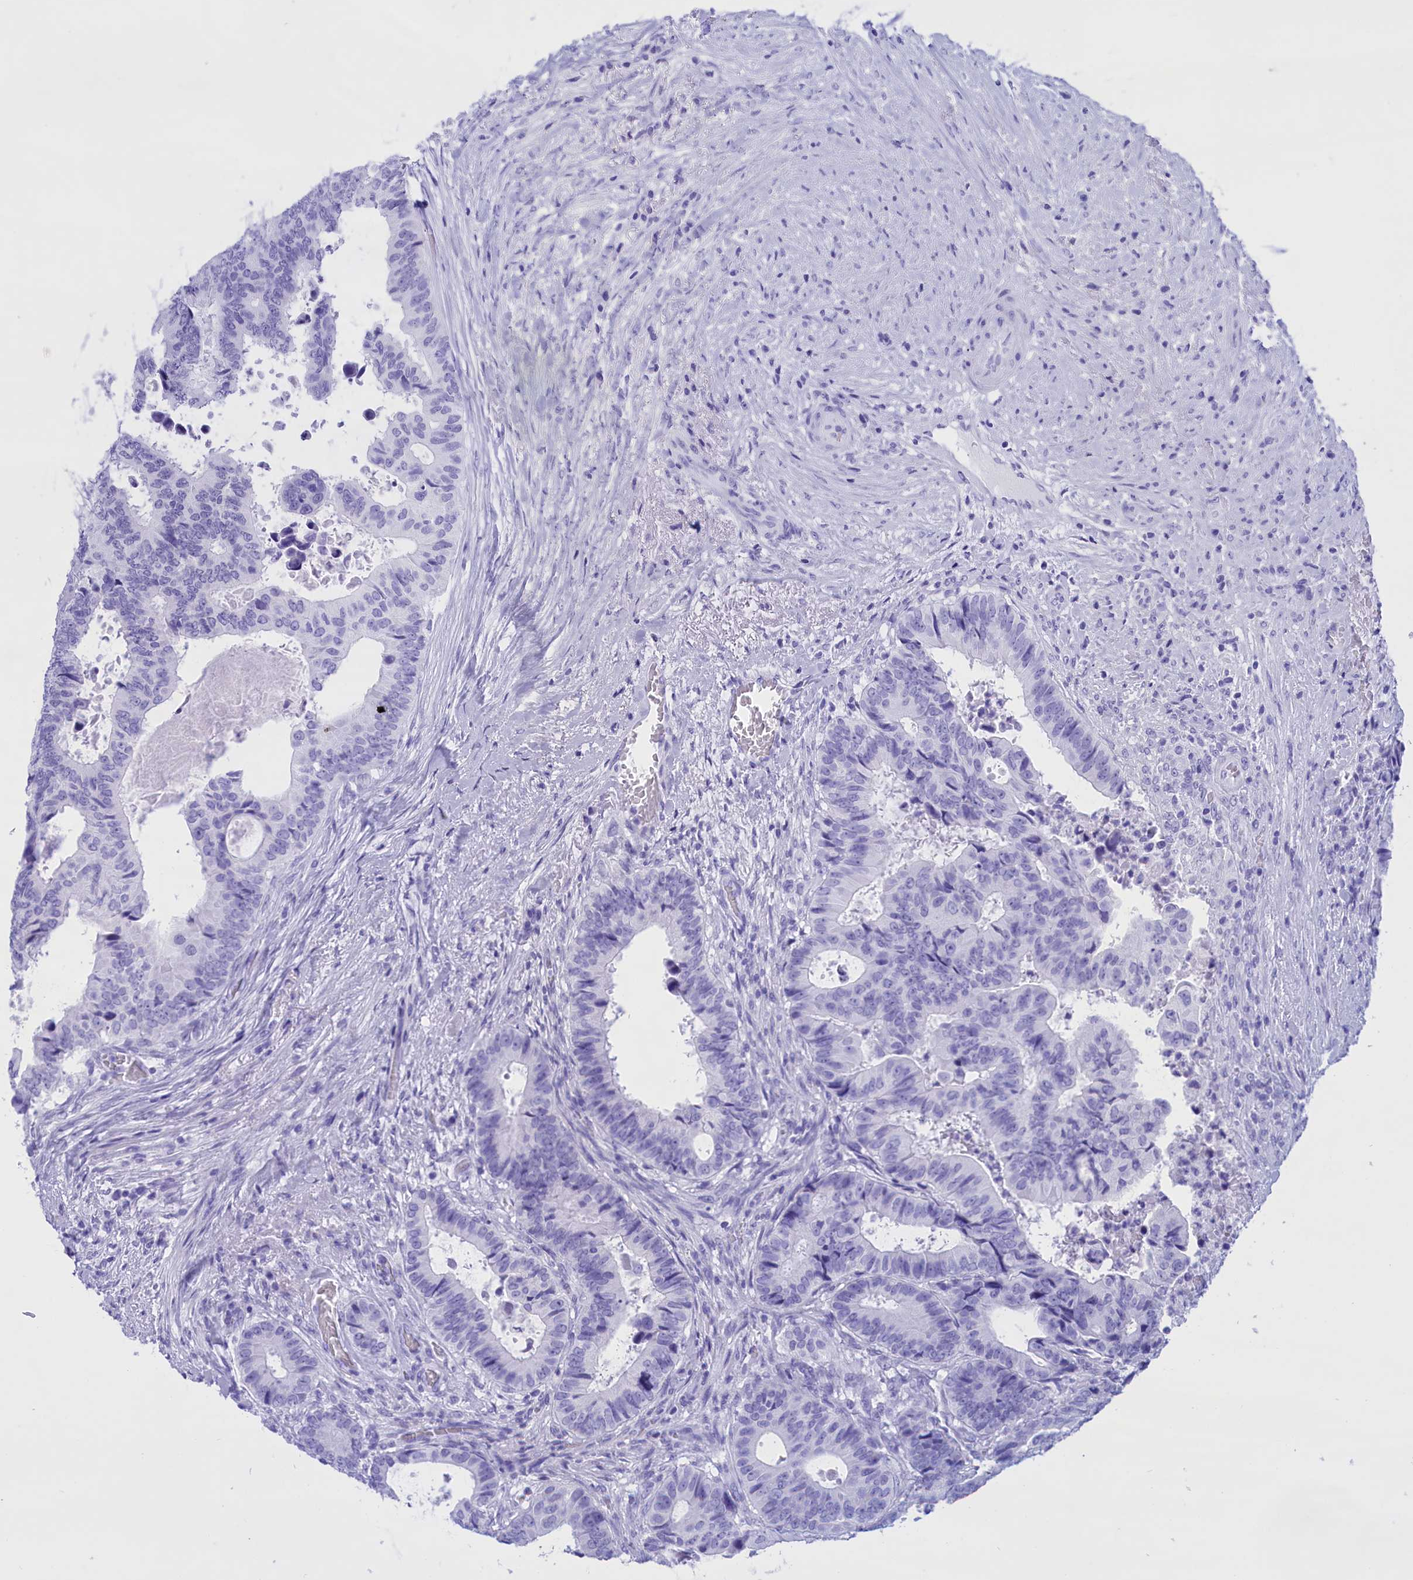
{"staining": {"intensity": "negative", "quantity": "none", "location": "none"}, "tissue": "colorectal cancer", "cell_type": "Tumor cells", "image_type": "cancer", "snomed": [{"axis": "morphology", "description": "Adenocarcinoma, NOS"}, {"axis": "topography", "description": "Colon"}], "caption": "Micrograph shows no protein positivity in tumor cells of adenocarcinoma (colorectal) tissue.", "gene": "BRI3", "patient": {"sex": "male", "age": 85}}